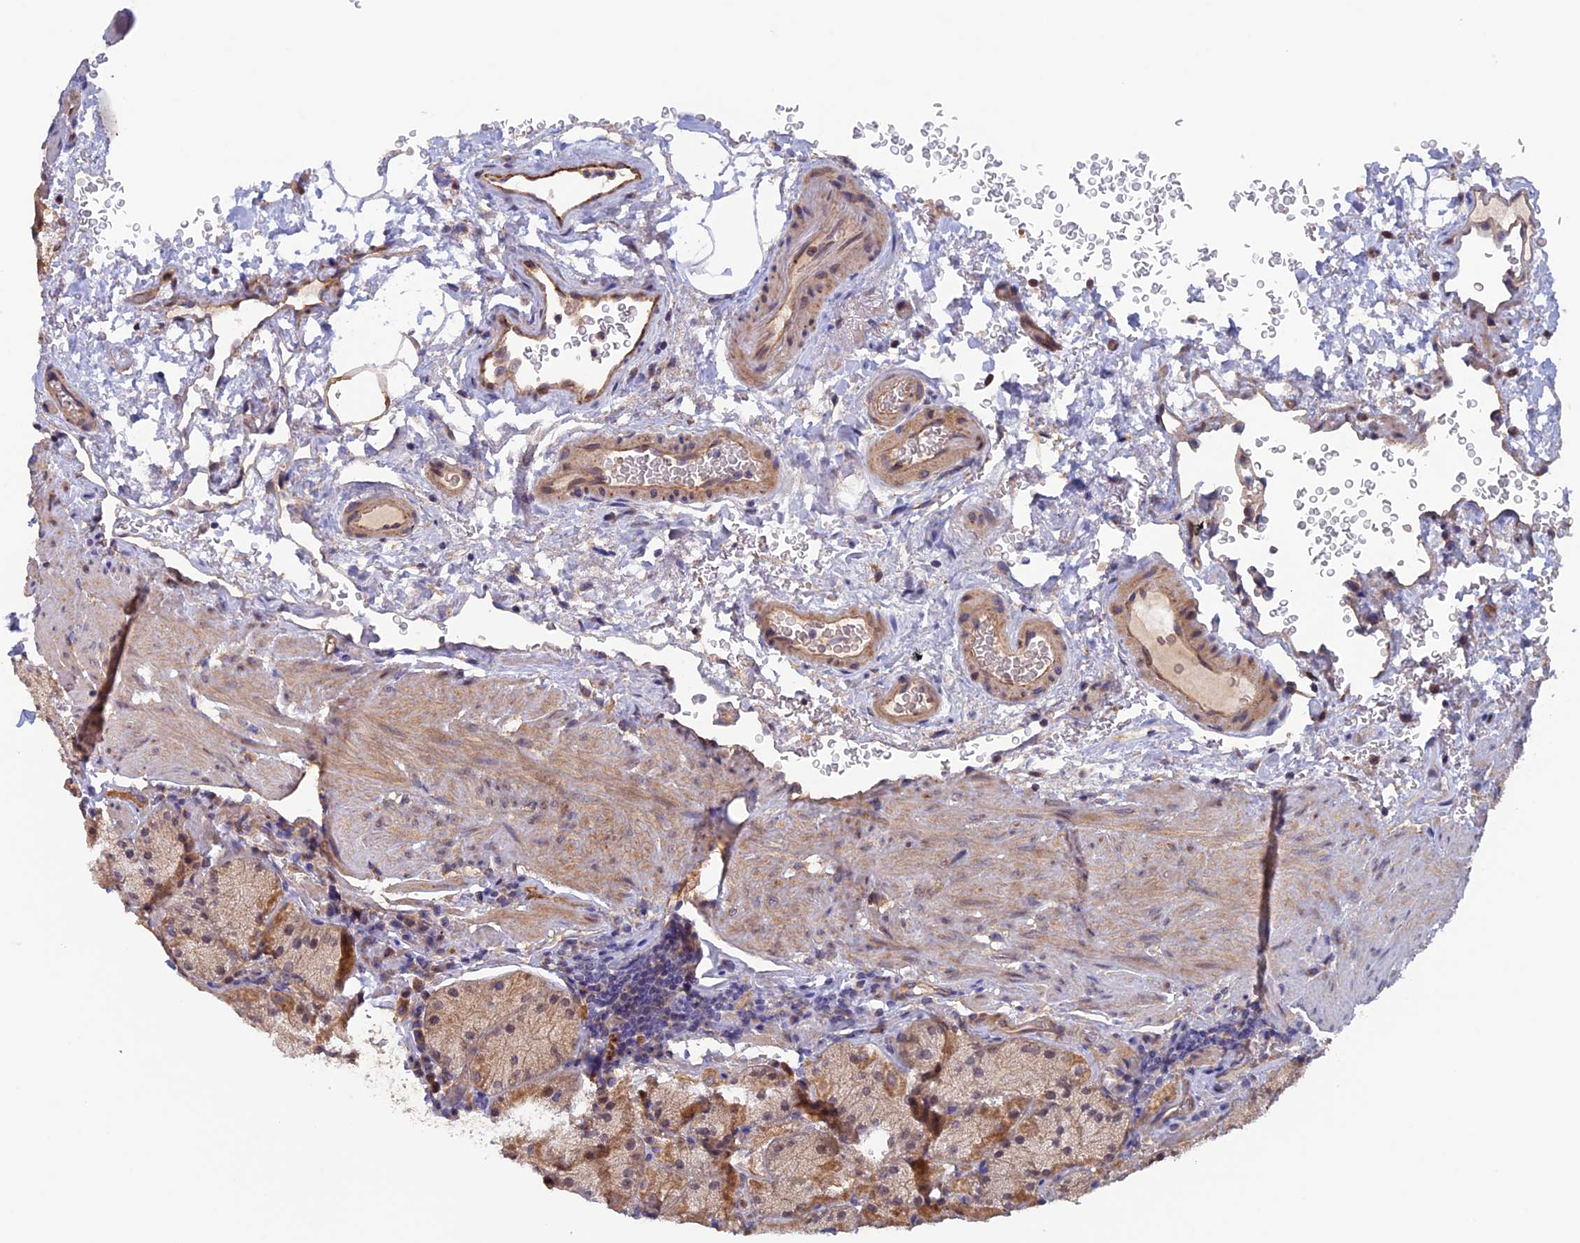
{"staining": {"intensity": "moderate", "quantity": ">75%", "location": "cytoplasmic/membranous"}, "tissue": "stomach", "cell_type": "Glandular cells", "image_type": "normal", "snomed": [{"axis": "morphology", "description": "Normal tissue, NOS"}, {"axis": "topography", "description": "Stomach, upper"}, {"axis": "topography", "description": "Stomach, lower"}], "caption": "Stomach stained with immunohistochemistry (IHC) demonstrates moderate cytoplasmic/membranous staining in about >75% of glandular cells.", "gene": "DUS3L", "patient": {"sex": "male", "age": 80}}